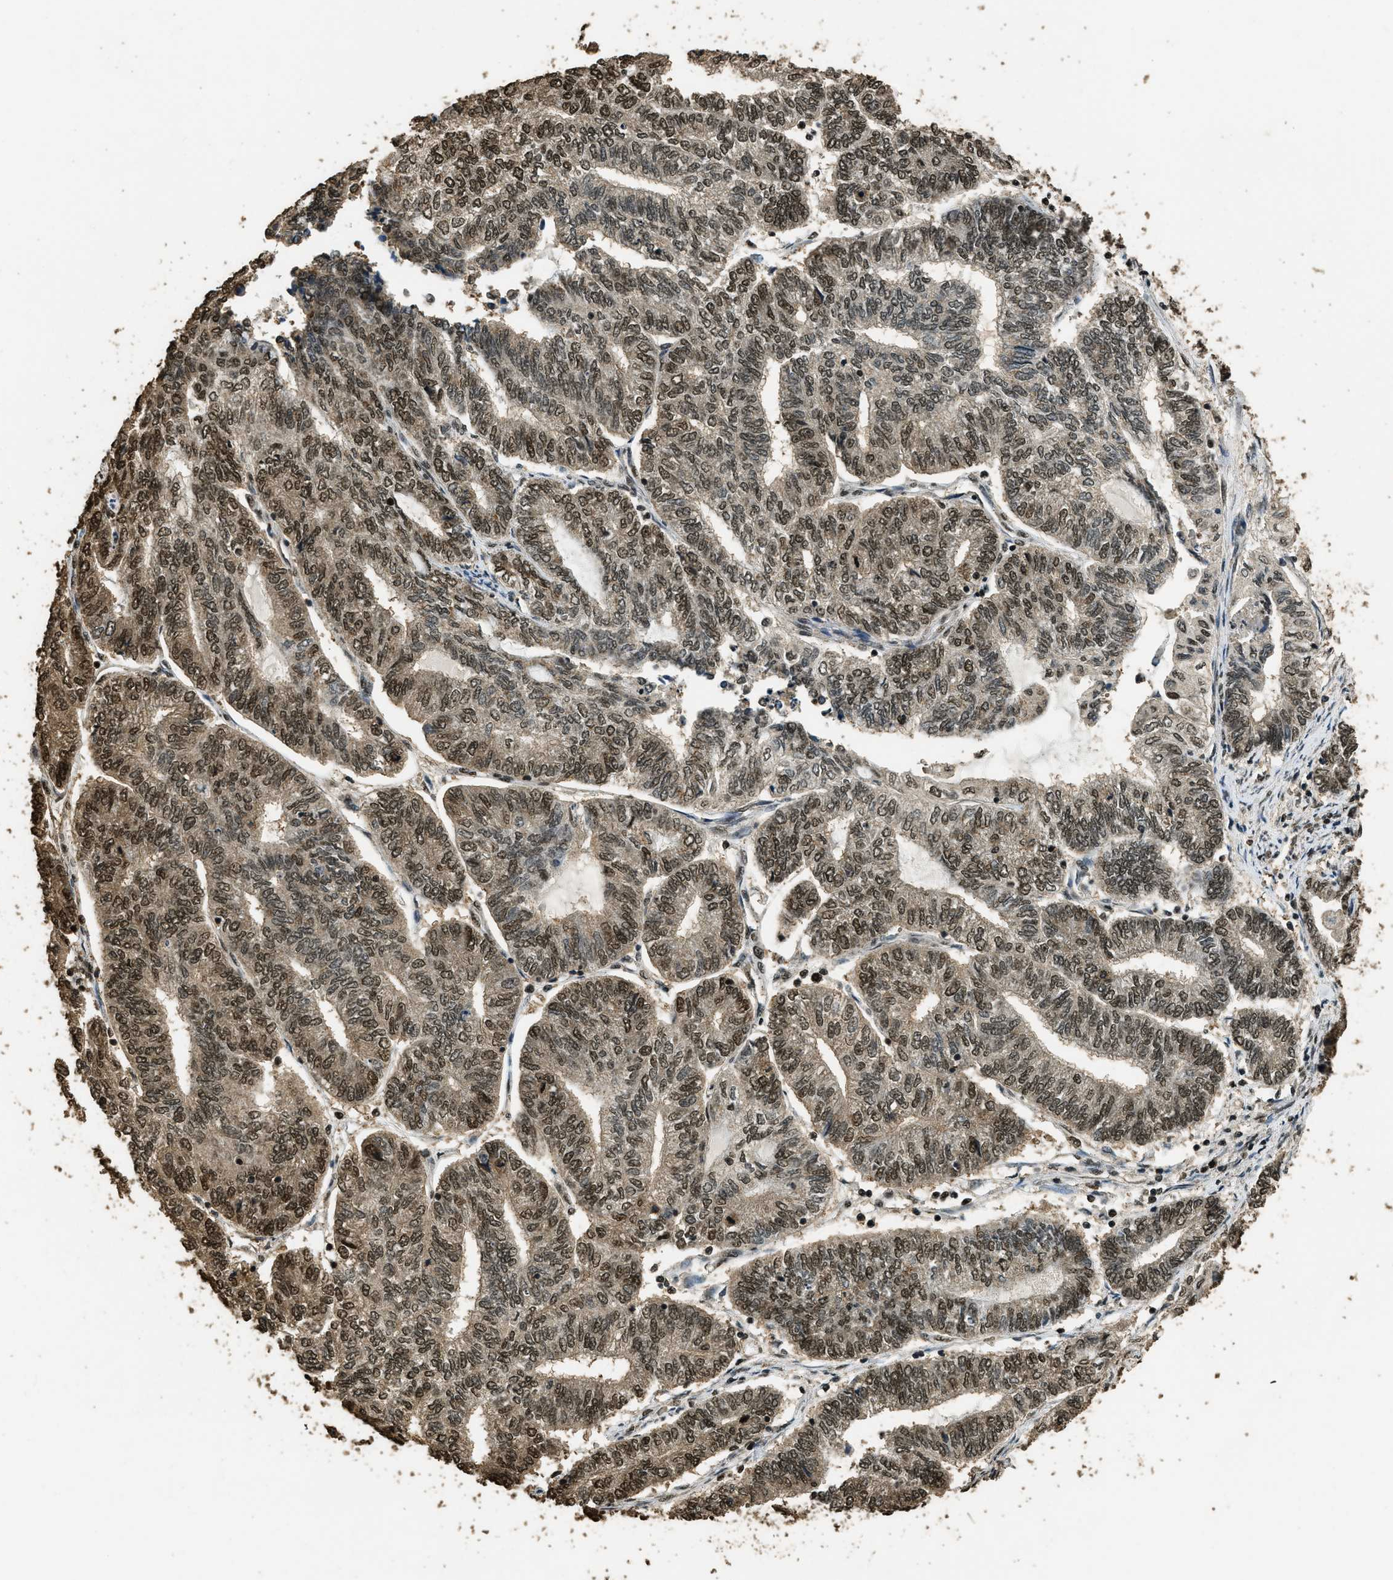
{"staining": {"intensity": "moderate", "quantity": ">75%", "location": "nuclear"}, "tissue": "endometrial cancer", "cell_type": "Tumor cells", "image_type": "cancer", "snomed": [{"axis": "morphology", "description": "Adenocarcinoma, NOS"}, {"axis": "topography", "description": "Uterus"}, {"axis": "topography", "description": "Endometrium"}], "caption": "Protein staining shows moderate nuclear positivity in about >75% of tumor cells in adenocarcinoma (endometrial). The staining was performed using DAB, with brown indicating positive protein expression. Nuclei are stained blue with hematoxylin.", "gene": "MYB", "patient": {"sex": "female", "age": 70}}